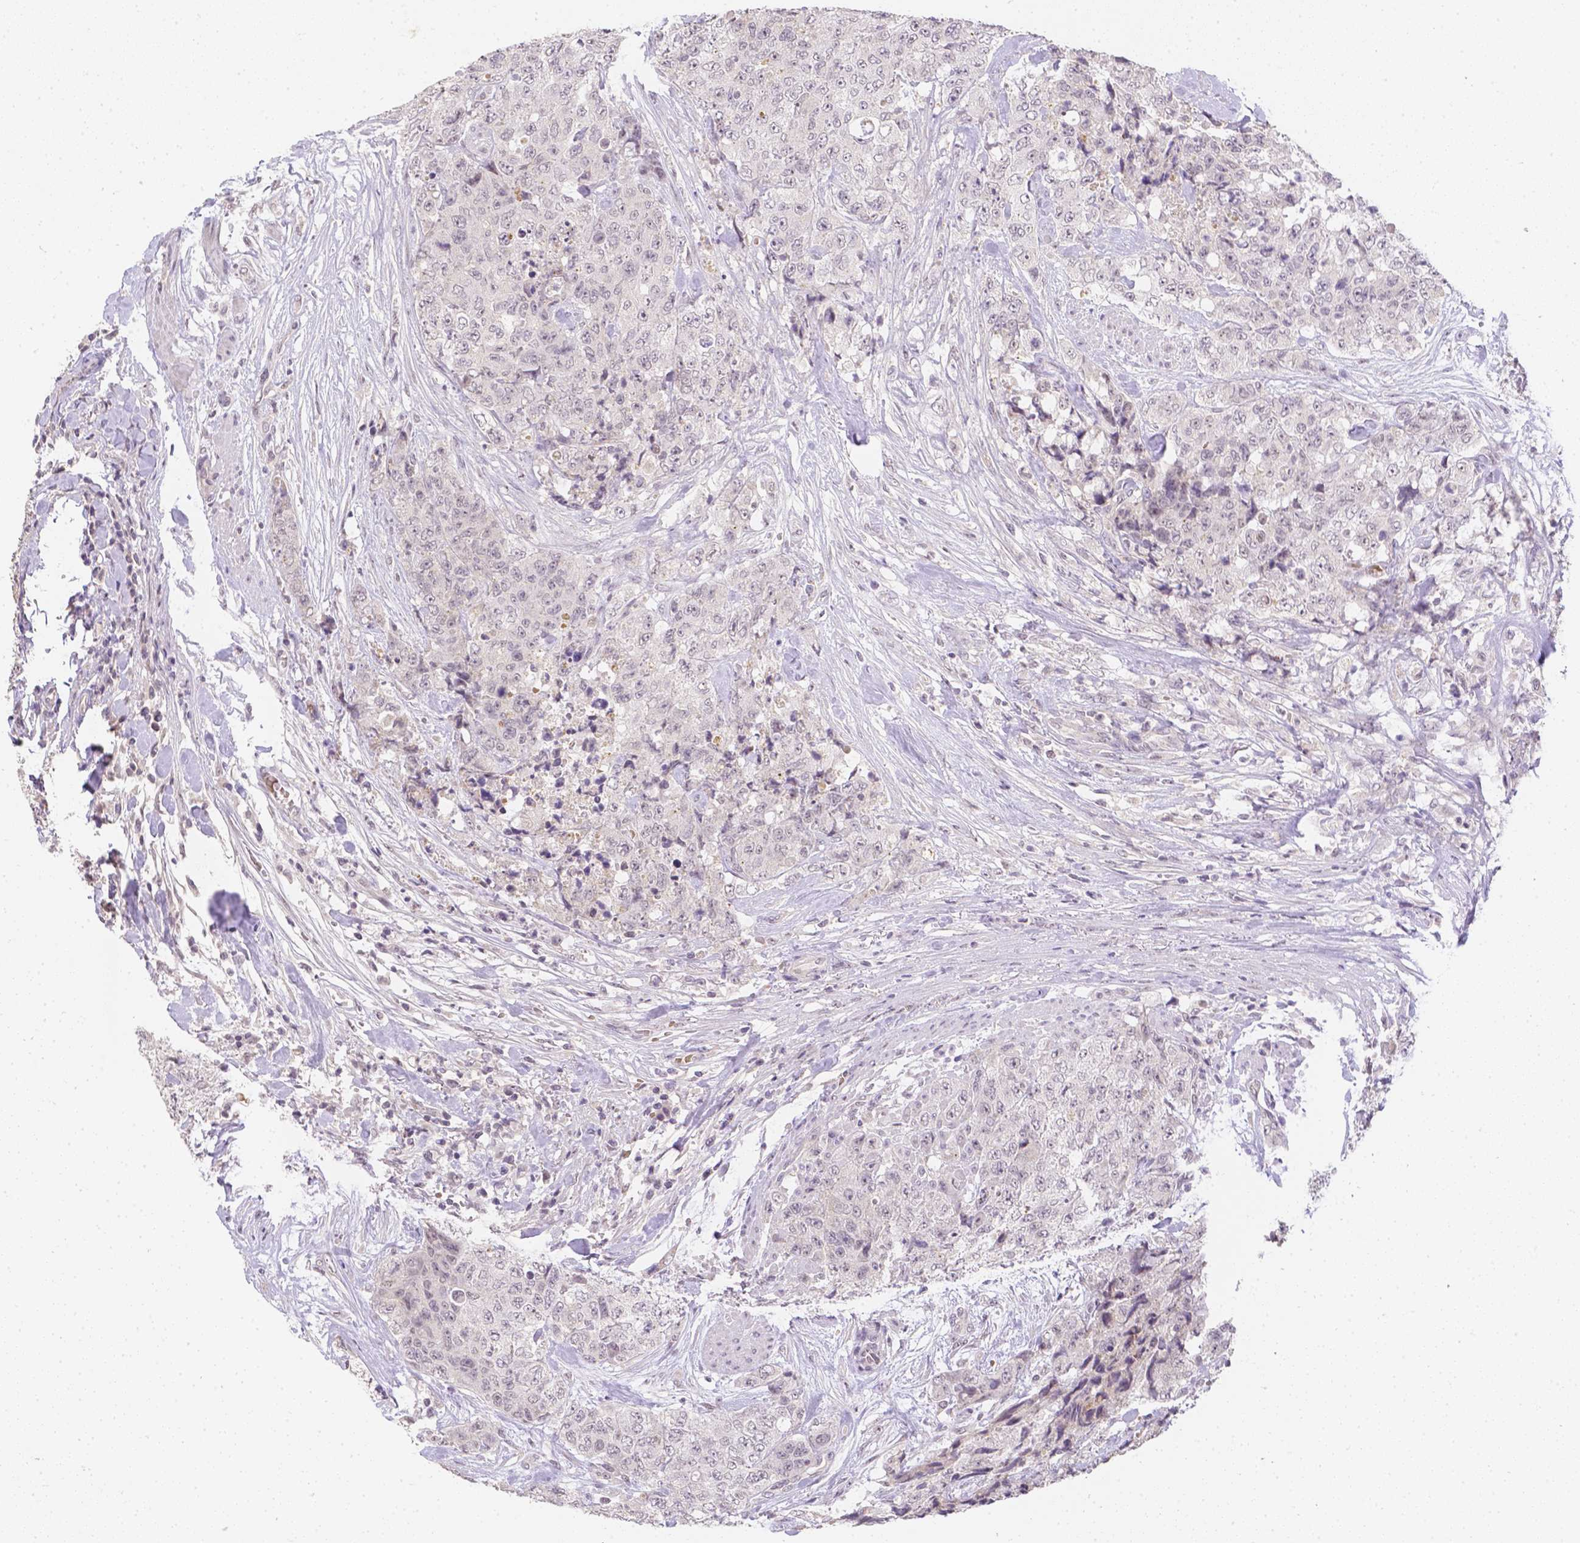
{"staining": {"intensity": "negative", "quantity": "none", "location": "none"}, "tissue": "urothelial cancer", "cell_type": "Tumor cells", "image_type": "cancer", "snomed": [{"axis": "morphology", "description": "Urothelial carcinoma, High grade"}, {"axis": "topography", "description": "Urinary bladder"}], "caption": "There is no significant positivity in tumor cells of urothelial cancer.", "gene": "ZNF280B", "patient": {"sex": "female", "age": 78}}